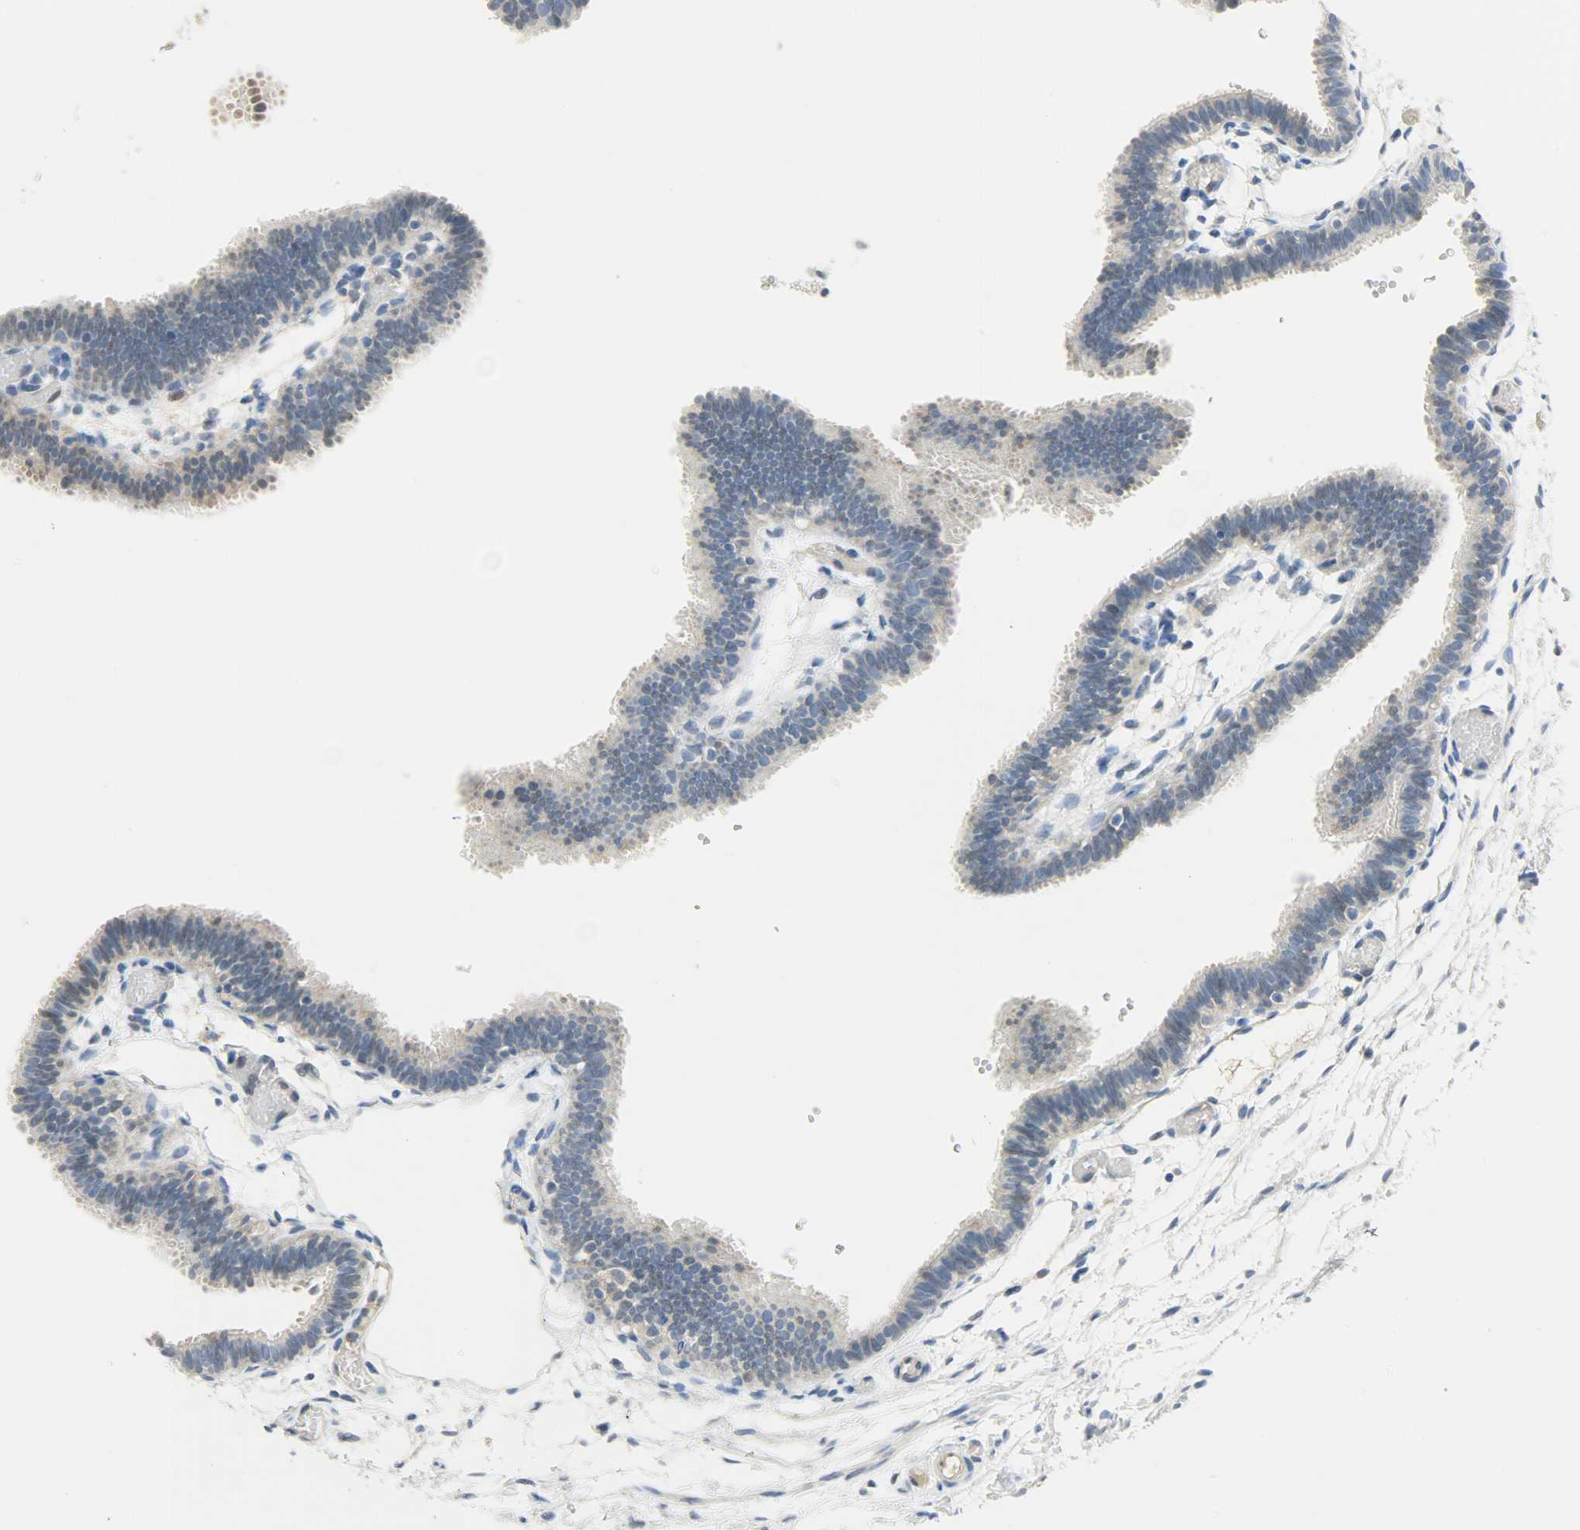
{"staining": {"intensity": "weak", "quantity": "<25%", "location": "cytoplasmic/membranous"}, "tissue": "fallopian tube", "cell_type": "Glandular cells", "image_type": "normal", "snomed": [{"axis": "morphology", "description": "Normal tissue, NOS"}, {"axis": "topography", "description": "Fallopian tube"}], "caption": "The image displays no staining of glandular cells in normal fallopian tube.", "gene": "FKBP1A", "patient": {"sex": "female", "age": 29}}